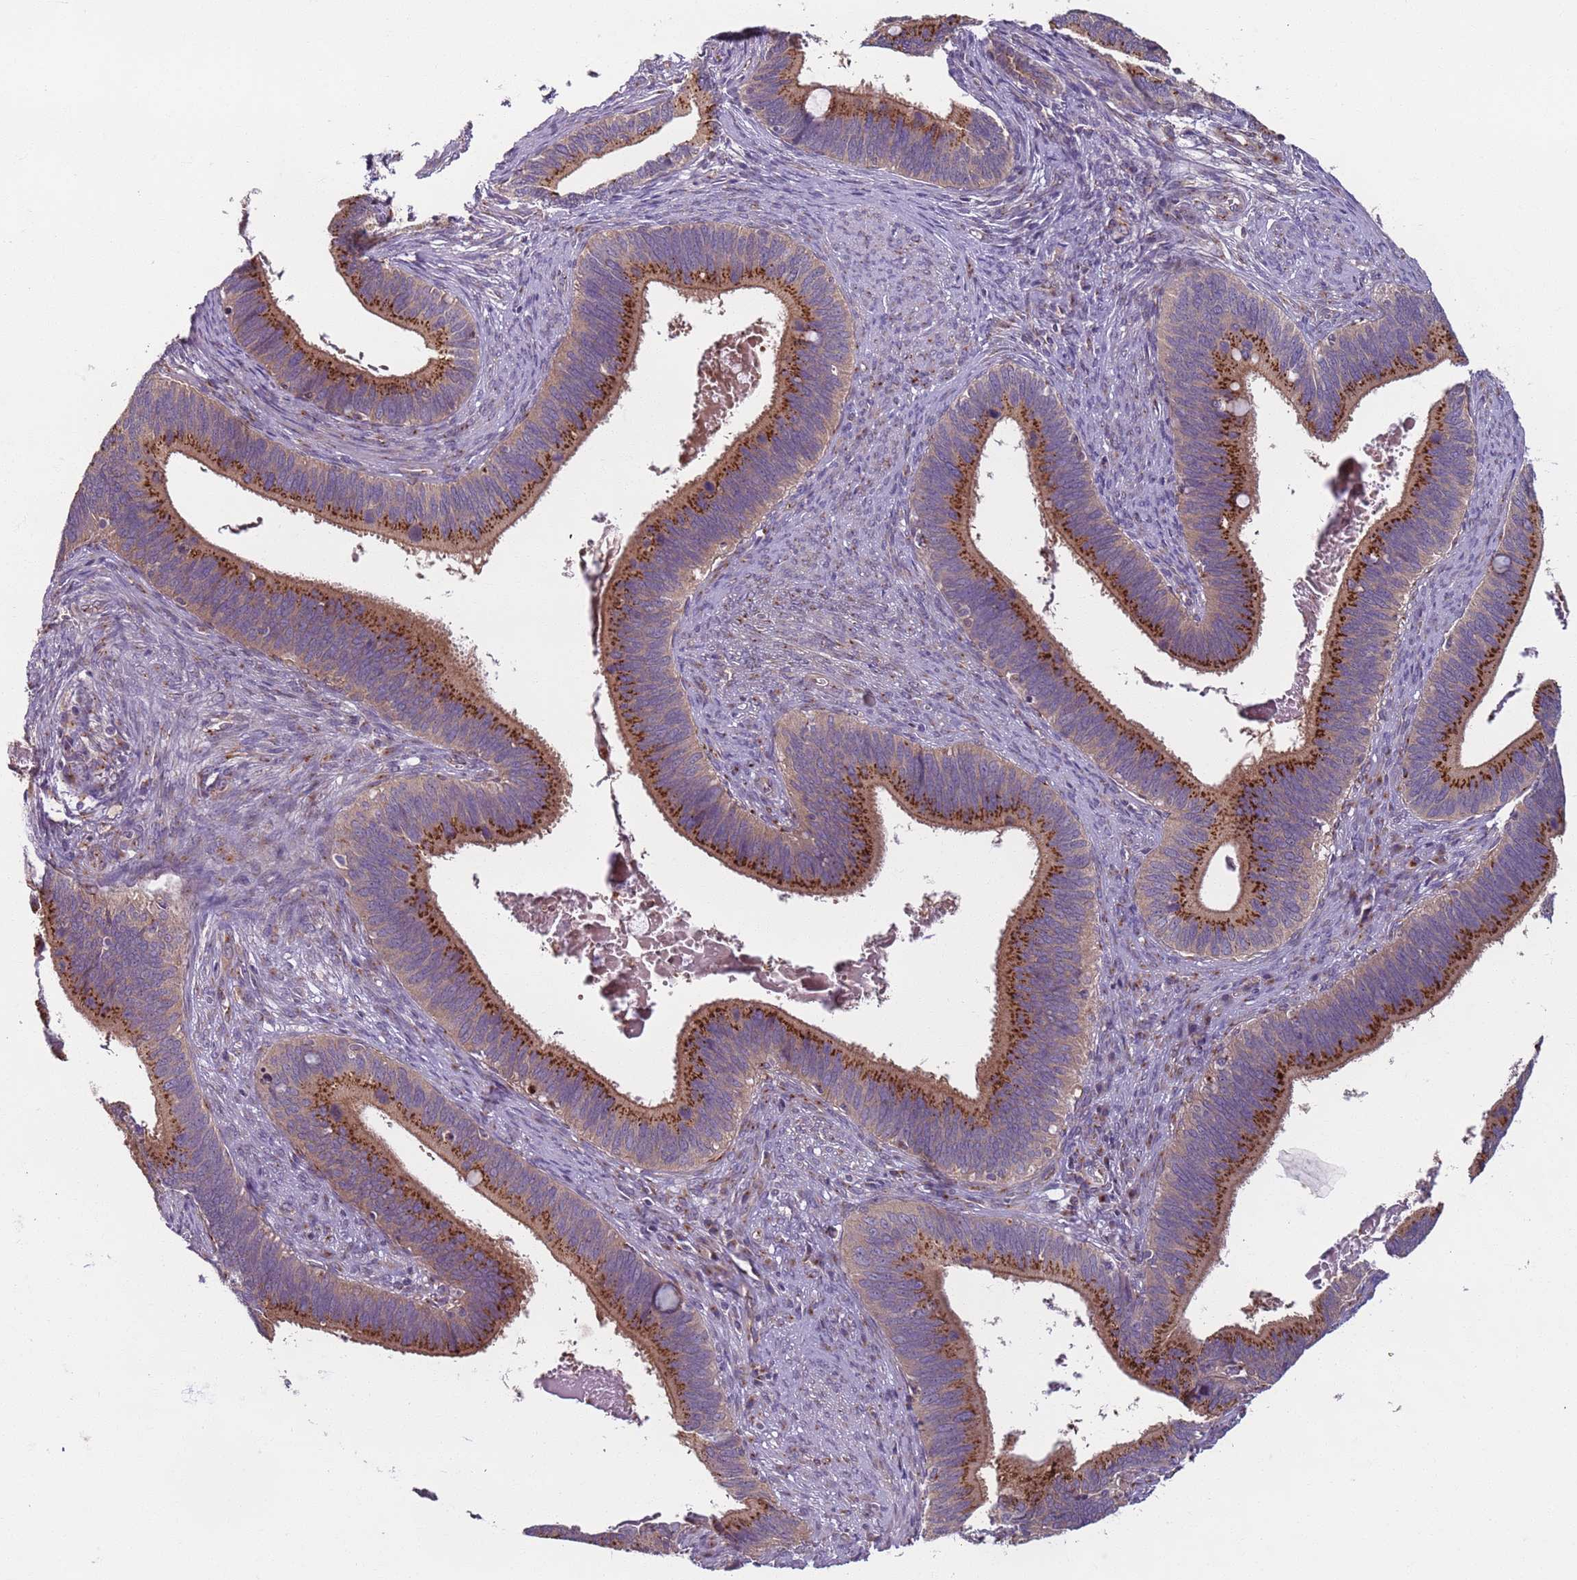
{"staining": {"intensity": "strong", "quantity": ">75%", "location": "cytoplasmic/membranous"}, "tissue": "cervical cancer", "cell_type": "Tumor cells", "image_type": "cancer", "snomed": [{"axis": "morphology", "description": "Adenocarcinoma, NOS"}, {"axis": "topography", "description": "Cervix"}], "caption": "This photomicrograph demonstrates IHC staining of human adenocarcinoma (cervical), with high strong cytoplasmic/membranous positivity in about >75% of tumor cells.", "gene": "AKTIP", "patient": {"sex": "female", "age": 42}}